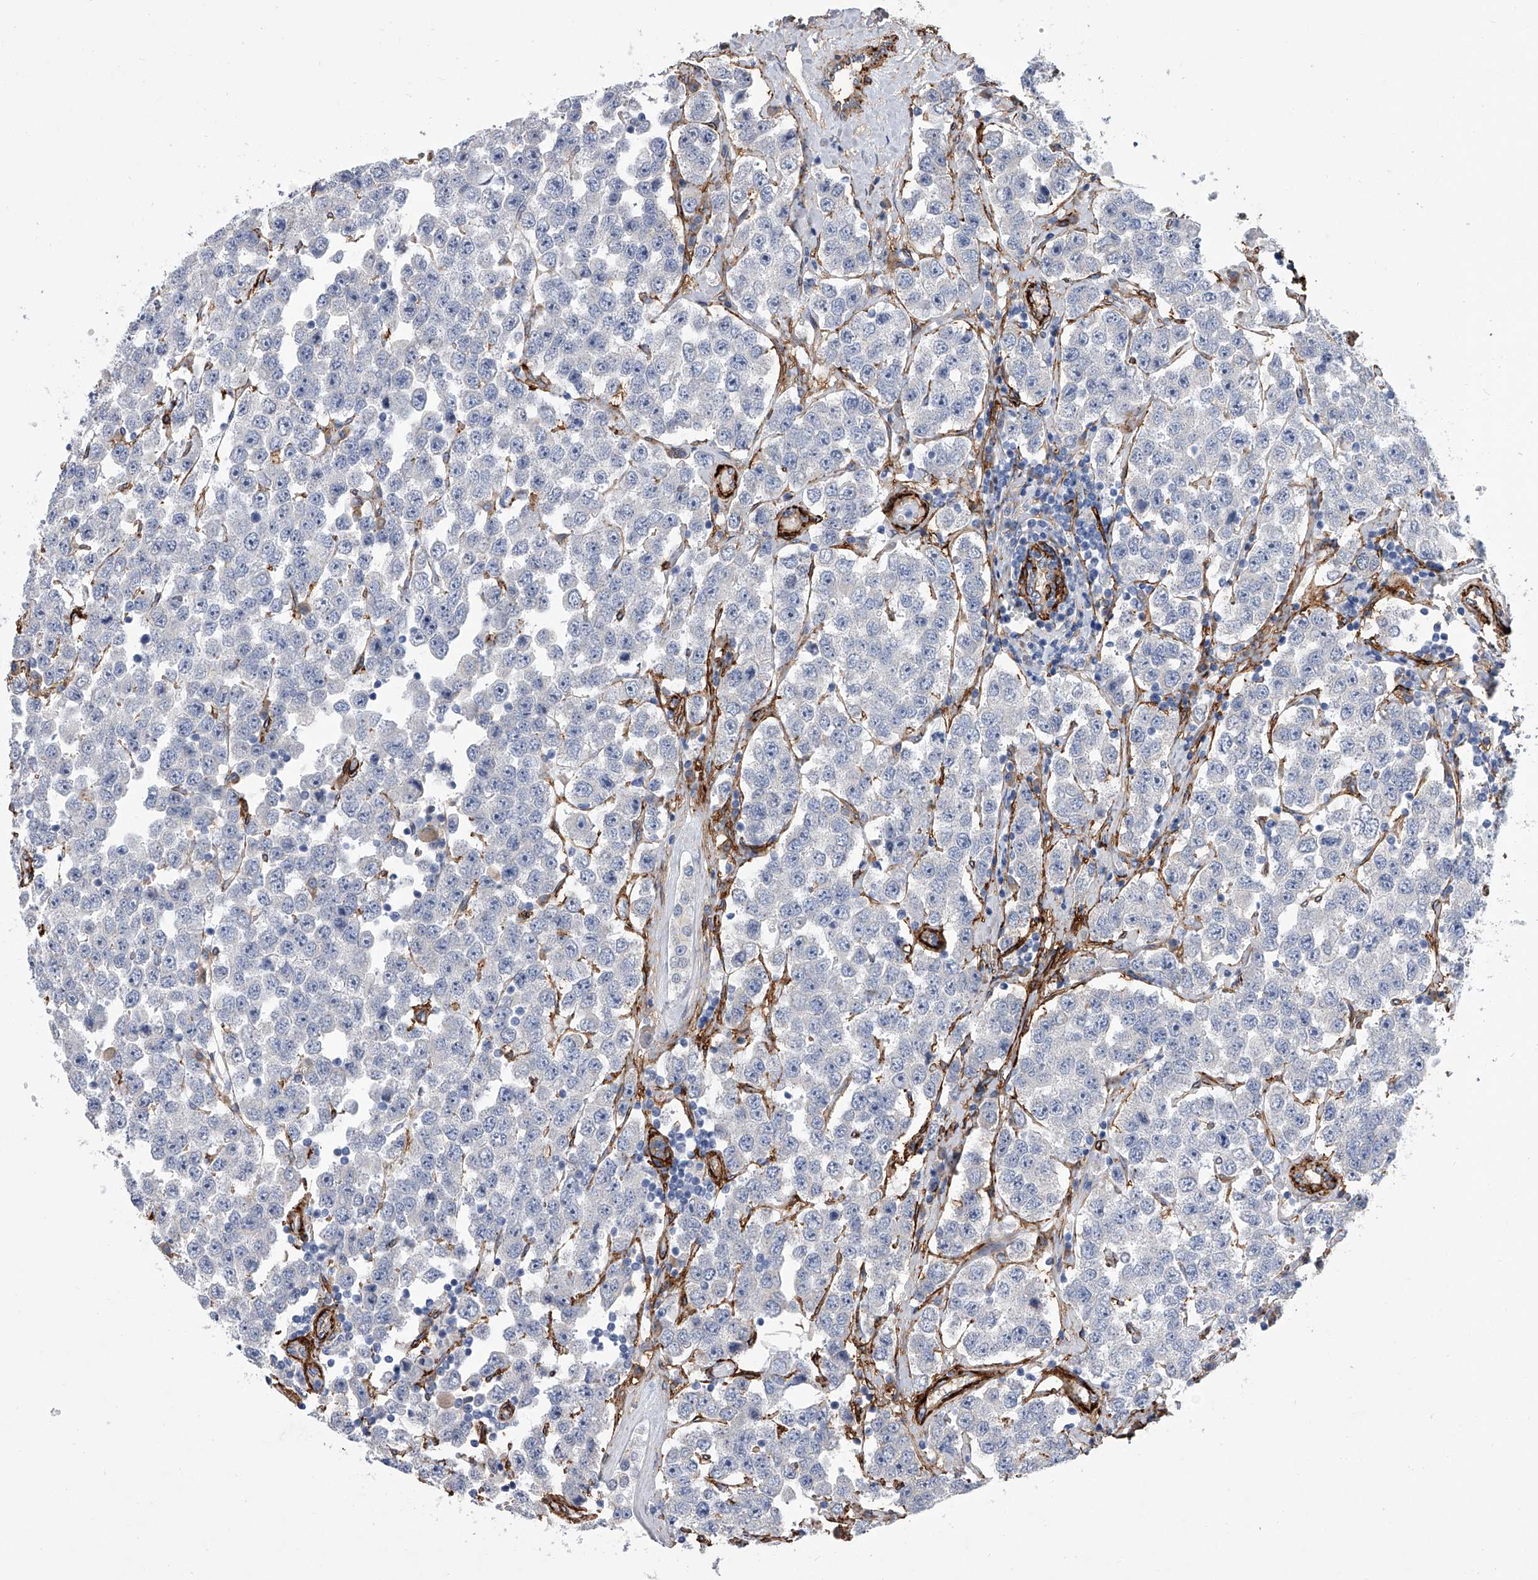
{"staining": {"intensity": "negative", "quantity": "none", "location": "none"}, "tissue": "testis cancer", "cell_type": "Tumor cells", "image_type": "cancer", "snomed": [{"axis": "morphology", "description": "Seminoma, NOS"}, {"axis": "topography", "description": "Testis"}], "caption": "Immunohistochemistry (IHC) histopathology image of neoplastic tissue: human testis cancer (seminoma) stained with DAB exhibits no significant protein positivity in tumor cells.", "gene": "ALG14", "patient": {"sex": "male", "age": 28}}